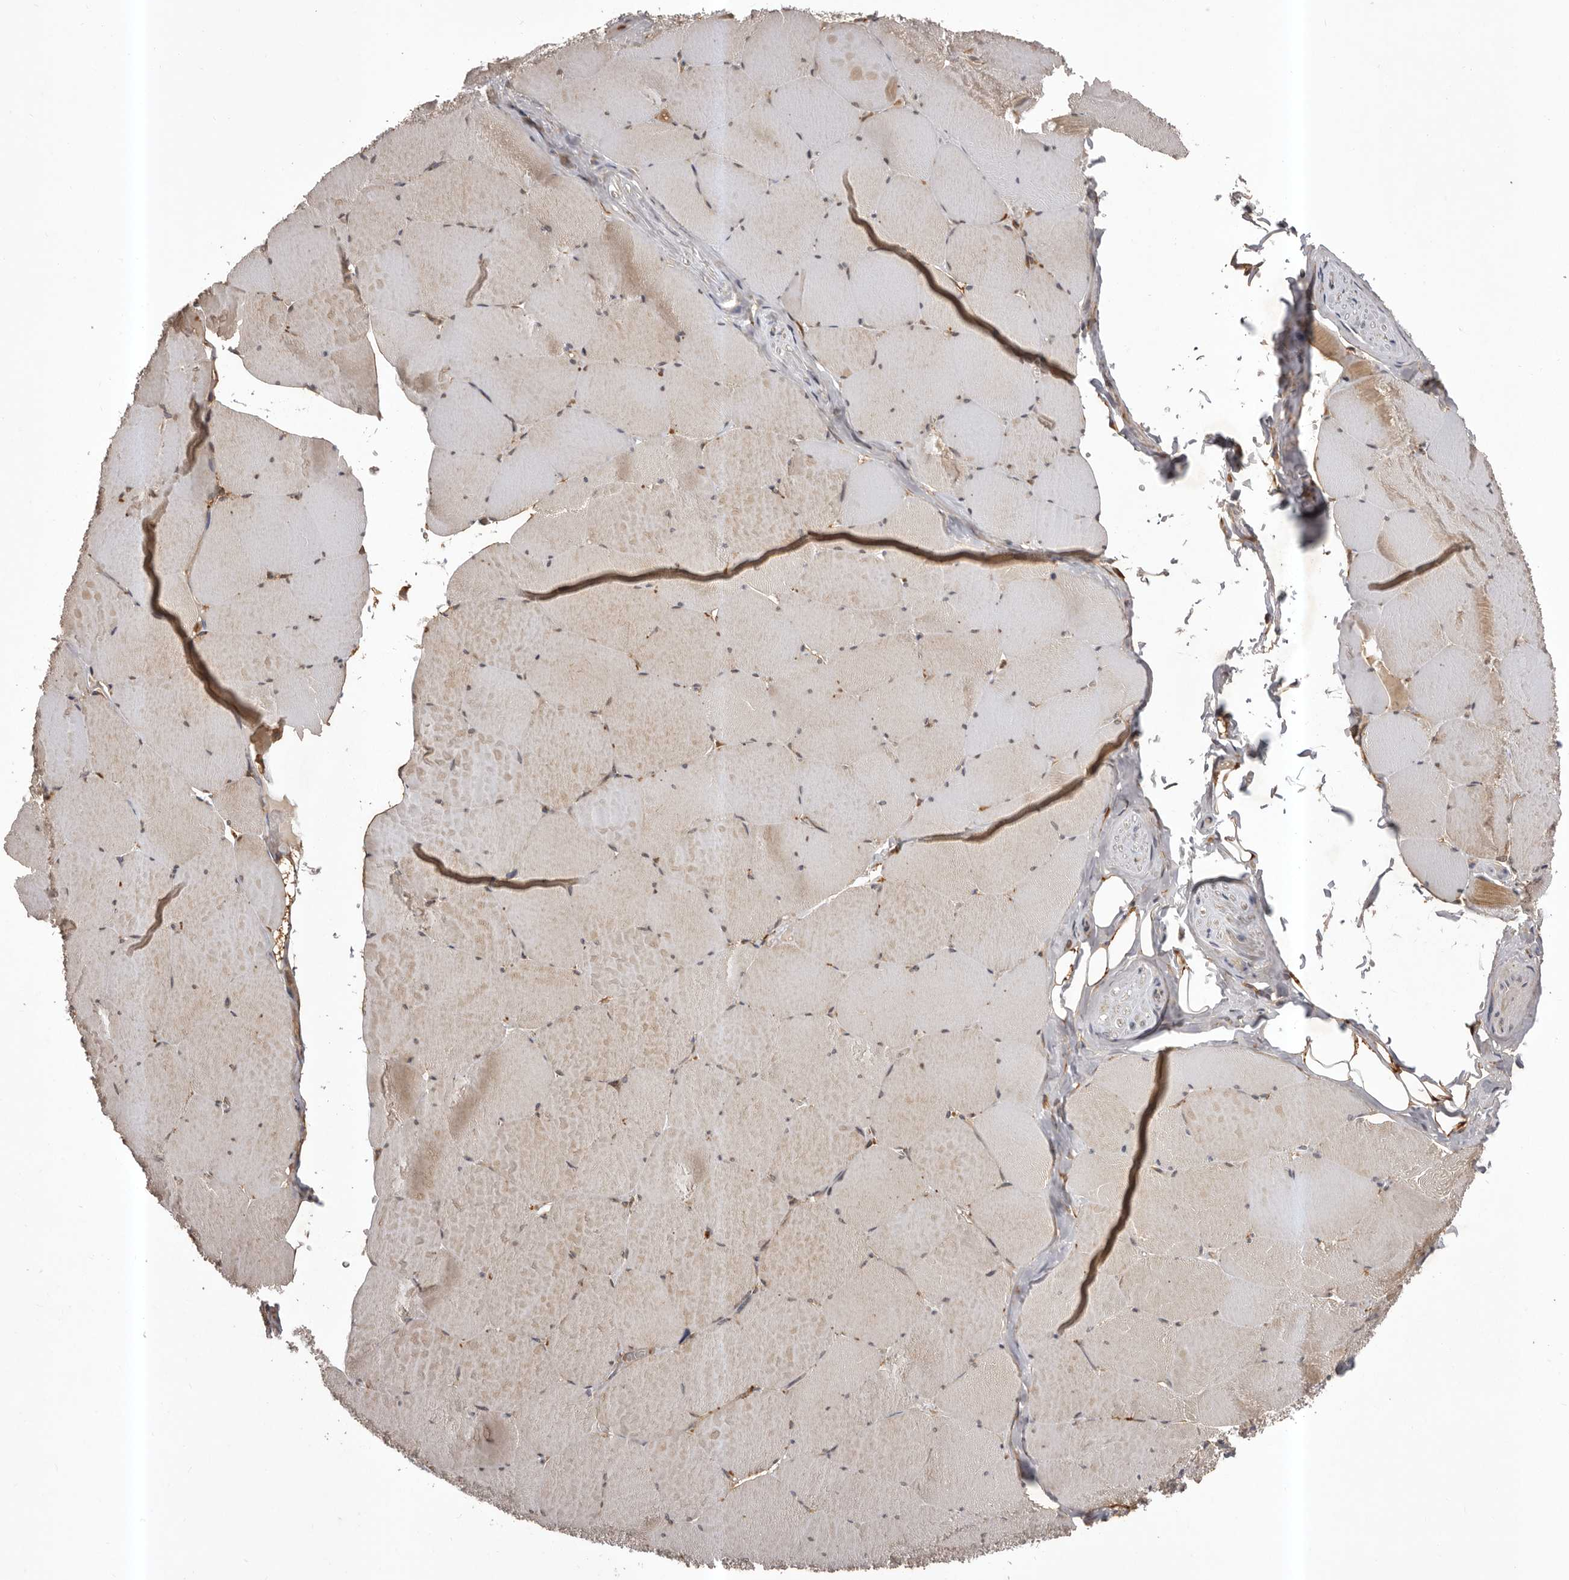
{"staining": {"intensity": "moderate", "quantity": "25%-75%", "location": "cytoplasmic/membranous"}, "tissue": "skeletal muscle", "cell_type": "Myocytes", "image_type": "normal", "snomed": [{"axis": "morphology", "description": "Normal tissue, NOS"}, {"axis": "topography", "description": "Skeletal muscle"}, {"axis": "topography", "description": "Head-Neck"}], "caption": "DAB immunohistochemical staining of unremarkable skeletal muscle displays moderate cytoplasmic/membranous protein positivity in about 25%-75% of myocytes.", "gene": "GLIPR2", "patient": {"sex": "male", "age": 66}}